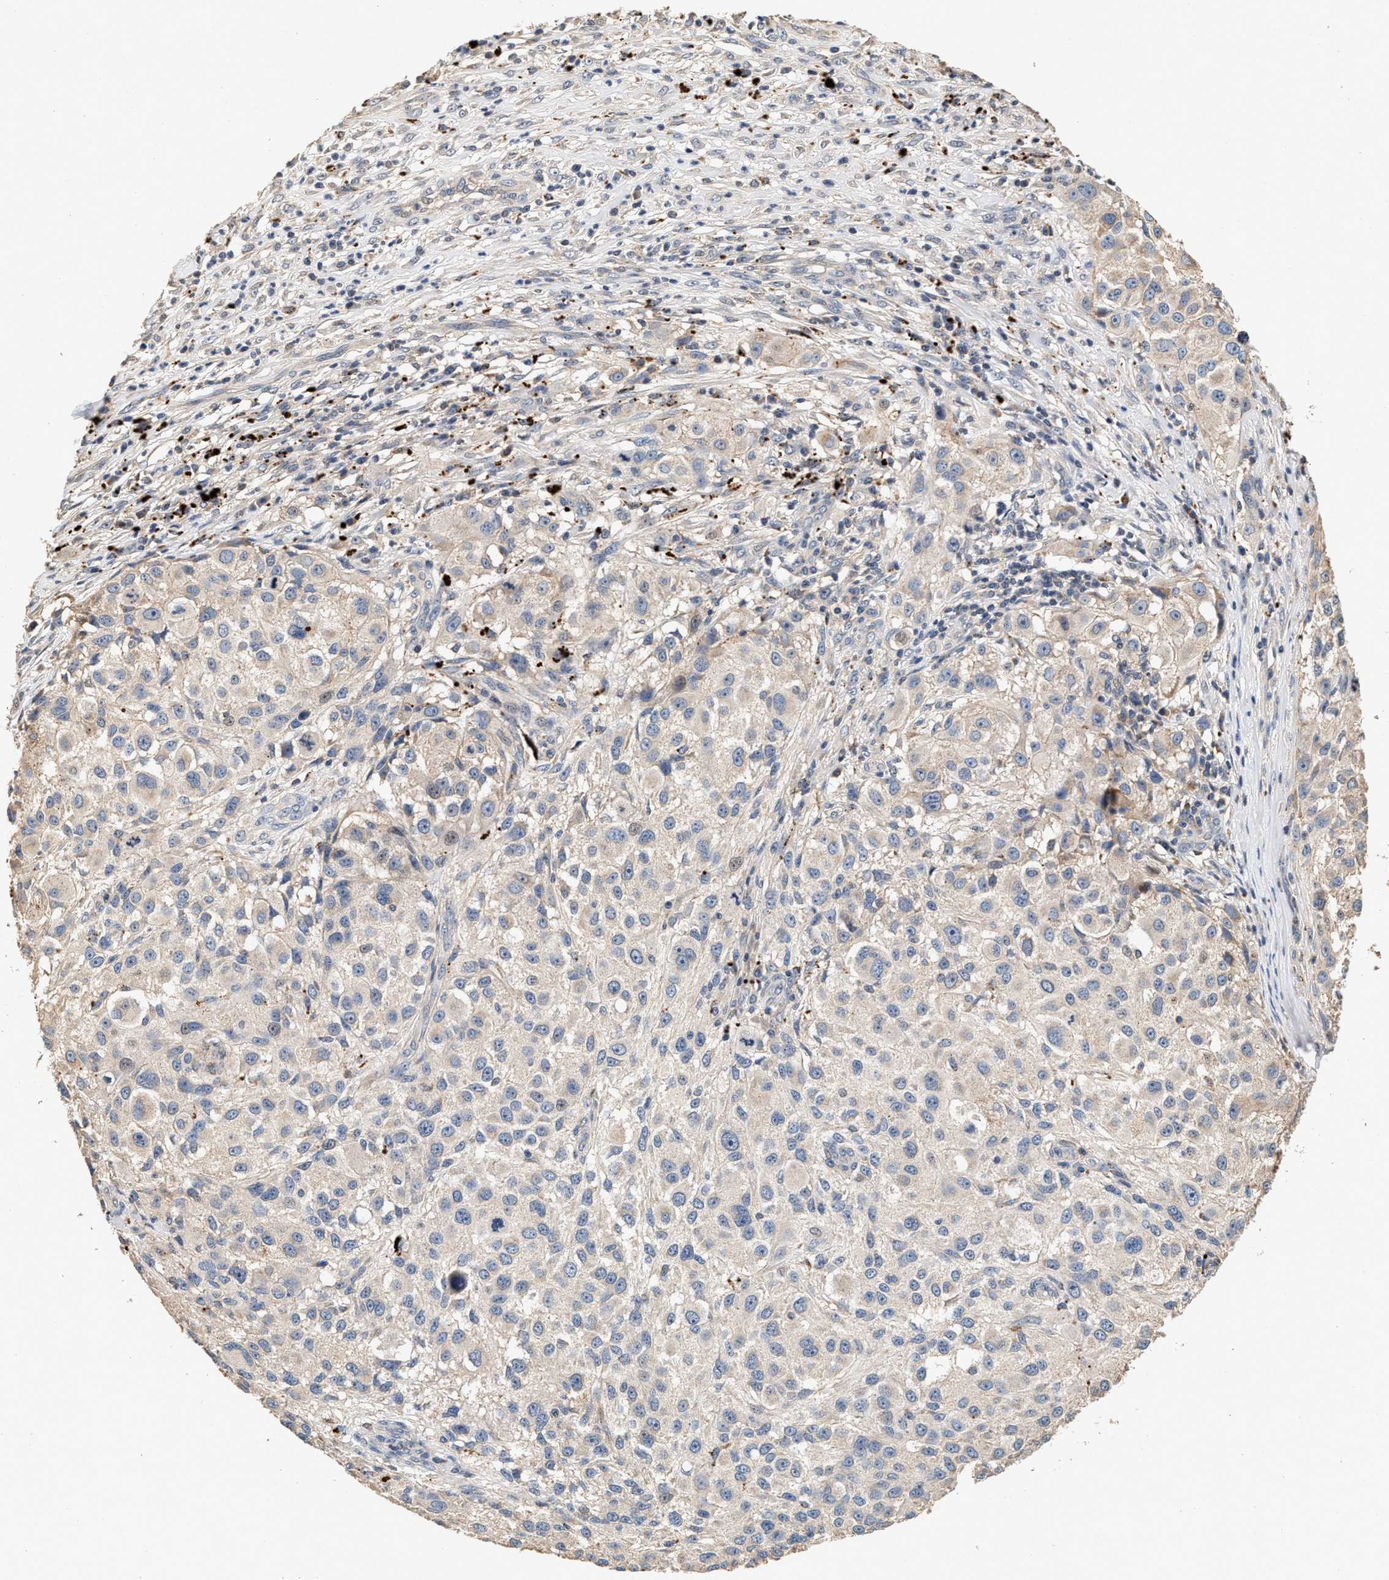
{"staining": {"intensity": "negative", "quantity": "none", "location": "none"}, "tissue": "melanoma", "cell_type": "Tumor cells", "image_type": "cancer", "snomed": [{"axis": "morphology", "description": "Necrosis, NOS"}, {"axis": "morphology", "description": "Malignant melanoma, NOS"}, {"axis": "topography", "description": "Skin"}], "caption": "Immunohistochemistry (IHC) histopathology image of human malignant melanoma stained for a protein (brown), which reveals no expression in tumor cells. The staining was performed using DAB to visualize the protein expression in brown, while the nuclei were stained in blue with hematoxylin (Magnification: 20x).", "gene": "PTGR3", "patient": {"sex": "female", "age": 87}}